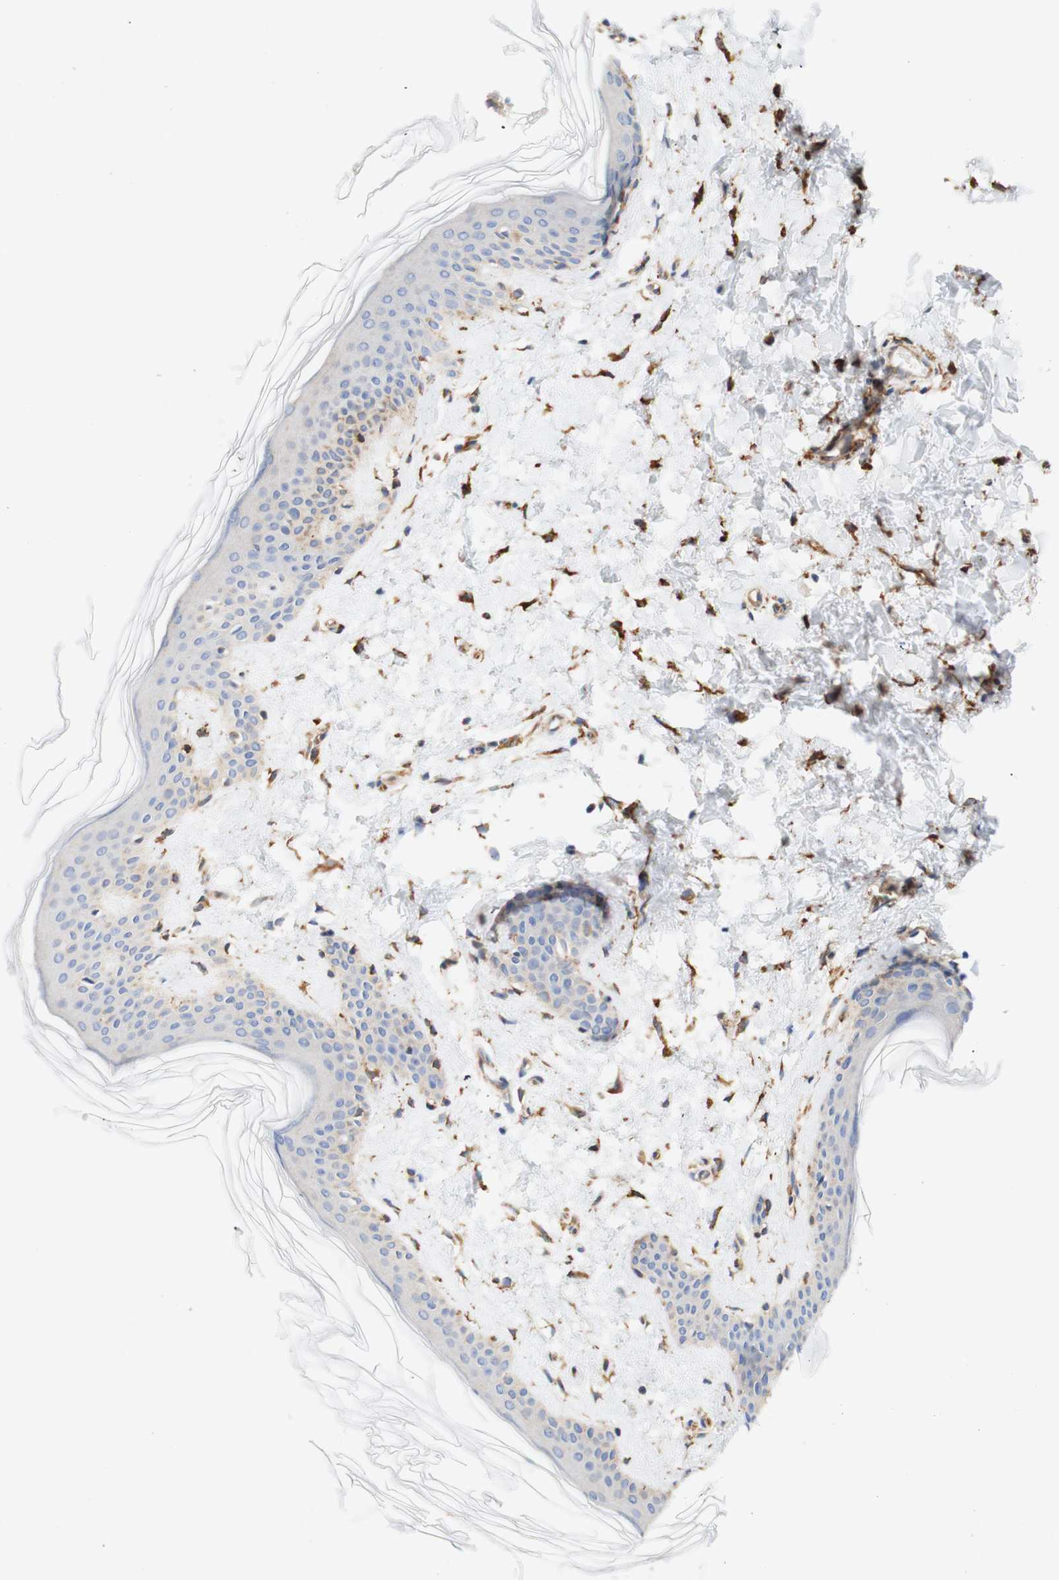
{"staining": {"intensity": "weak", "quantity": "25%-75%", "location": "cytoplasmic/membranous"}, "tissue": "skin", "cell_type": "Fibroblasts", "image_type": "normal", "snomed": [{"axis": "morphology", "description": "Normal tissue, NOS"}, {"axis": "topography", "description": "Skin"}], "caption": "Immunohistochemical staining of normal human skin exhibits weak cytoplasmic/membranous protein positivity in about 25%-75% of fibroblasts. (Stains: DAB (3,3'-diaminobenzidine) in brown, nuclei in blue, Microscopy: brightfield microscopy at high magnification).", "gene": "EIF2AK4", "patient": {"sex": "female", "age": 41}}